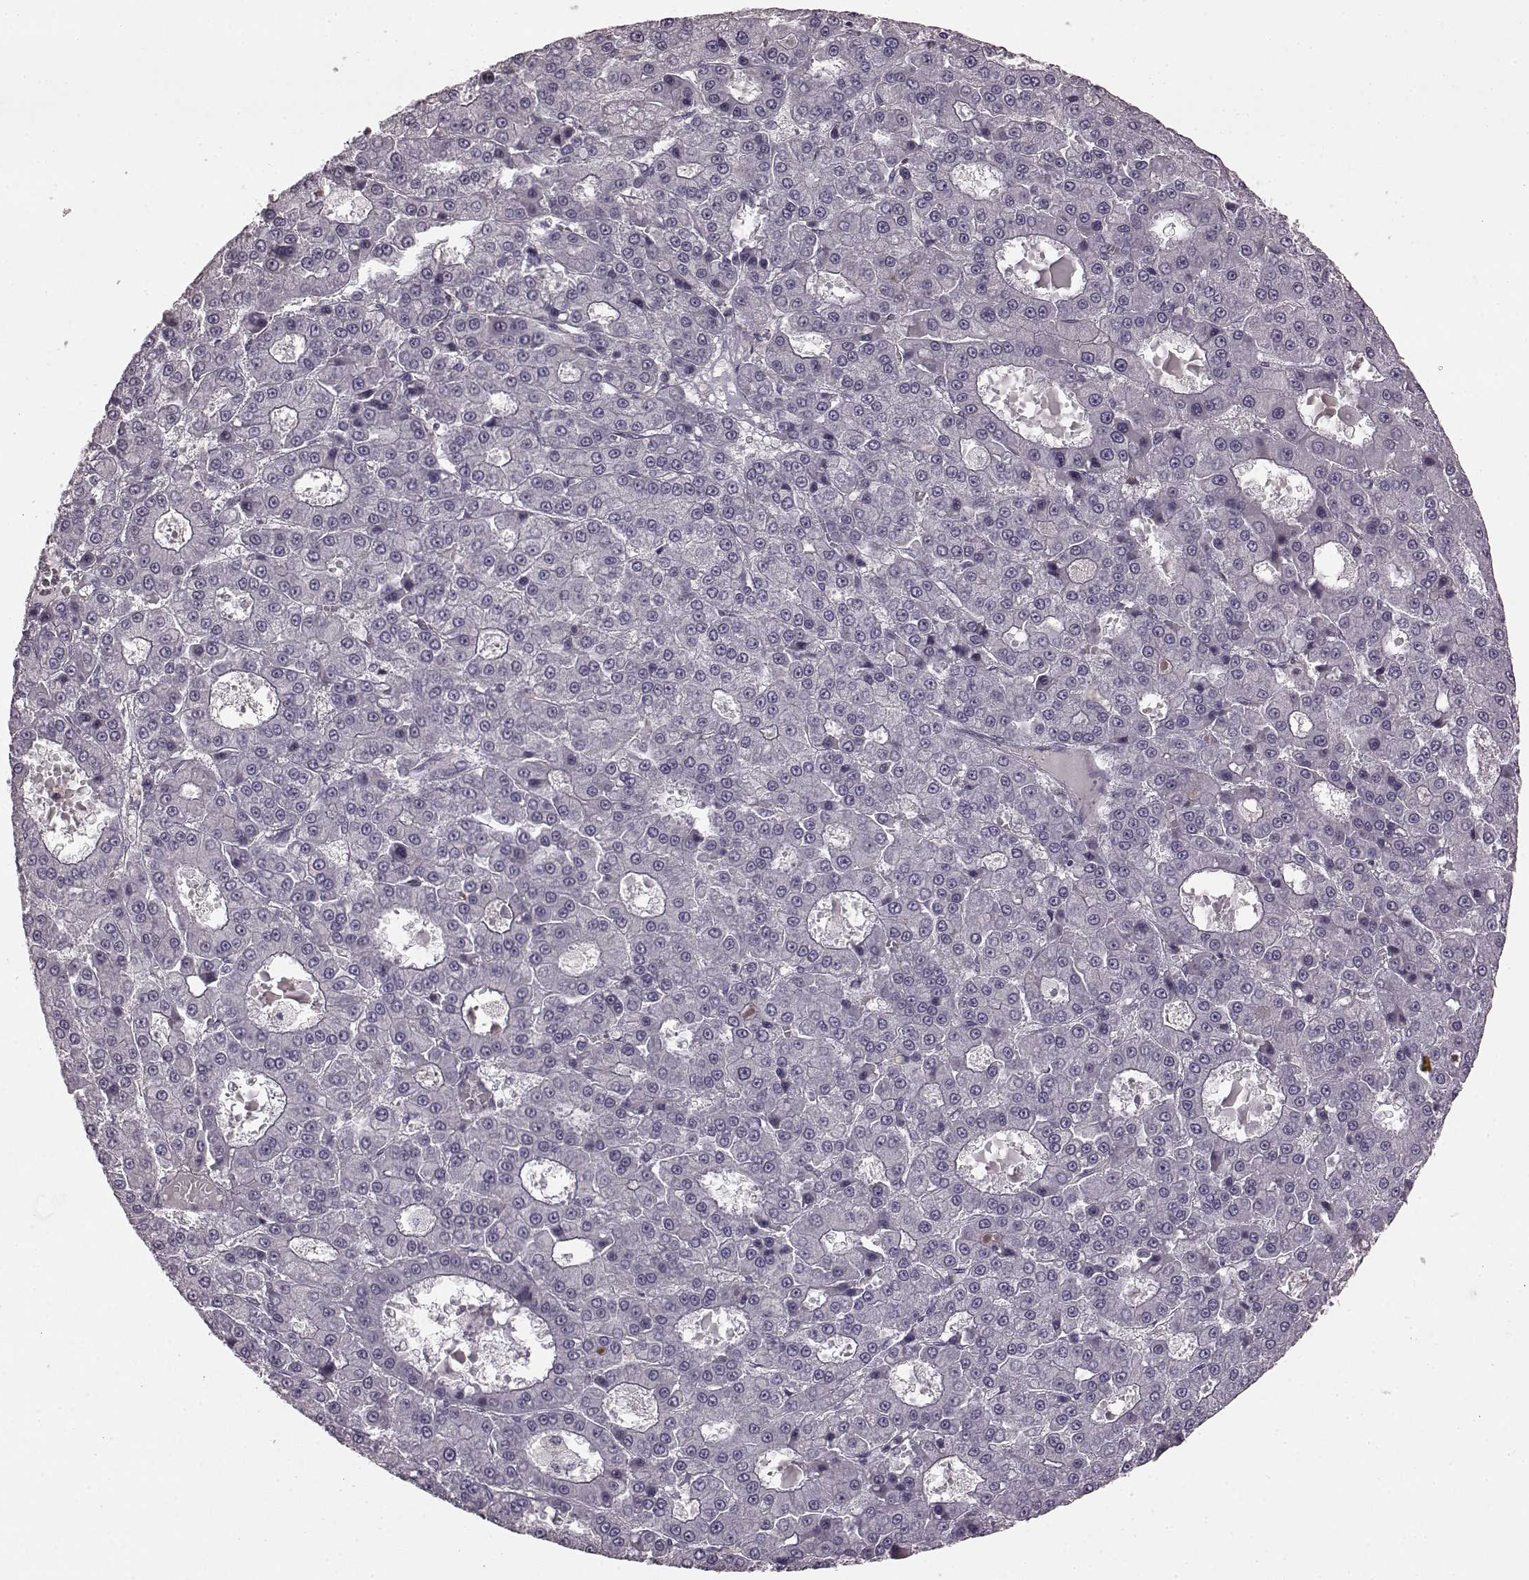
{"staining": {"intensity": "negative", "quantity": "none", "location": "none"}, "tissue": "liver cancer", "cell_type": "Tumor cells", "image_type": "cancer", "snomed": [{"axis": "morphology", "description": "Carcinoma, Hepatocellular, NOS"}, {"axis": "topography", "description": "Liver"}], "caption": "High magnification brightfield microscopy of liver hepatocellular carcinoma stained with DAB (brown) and counterstained with hematoxylin (blue): tumor cells show no significant expression.", "gene": "PDCD1", "patient": {"sex": "male", "age": 70}}